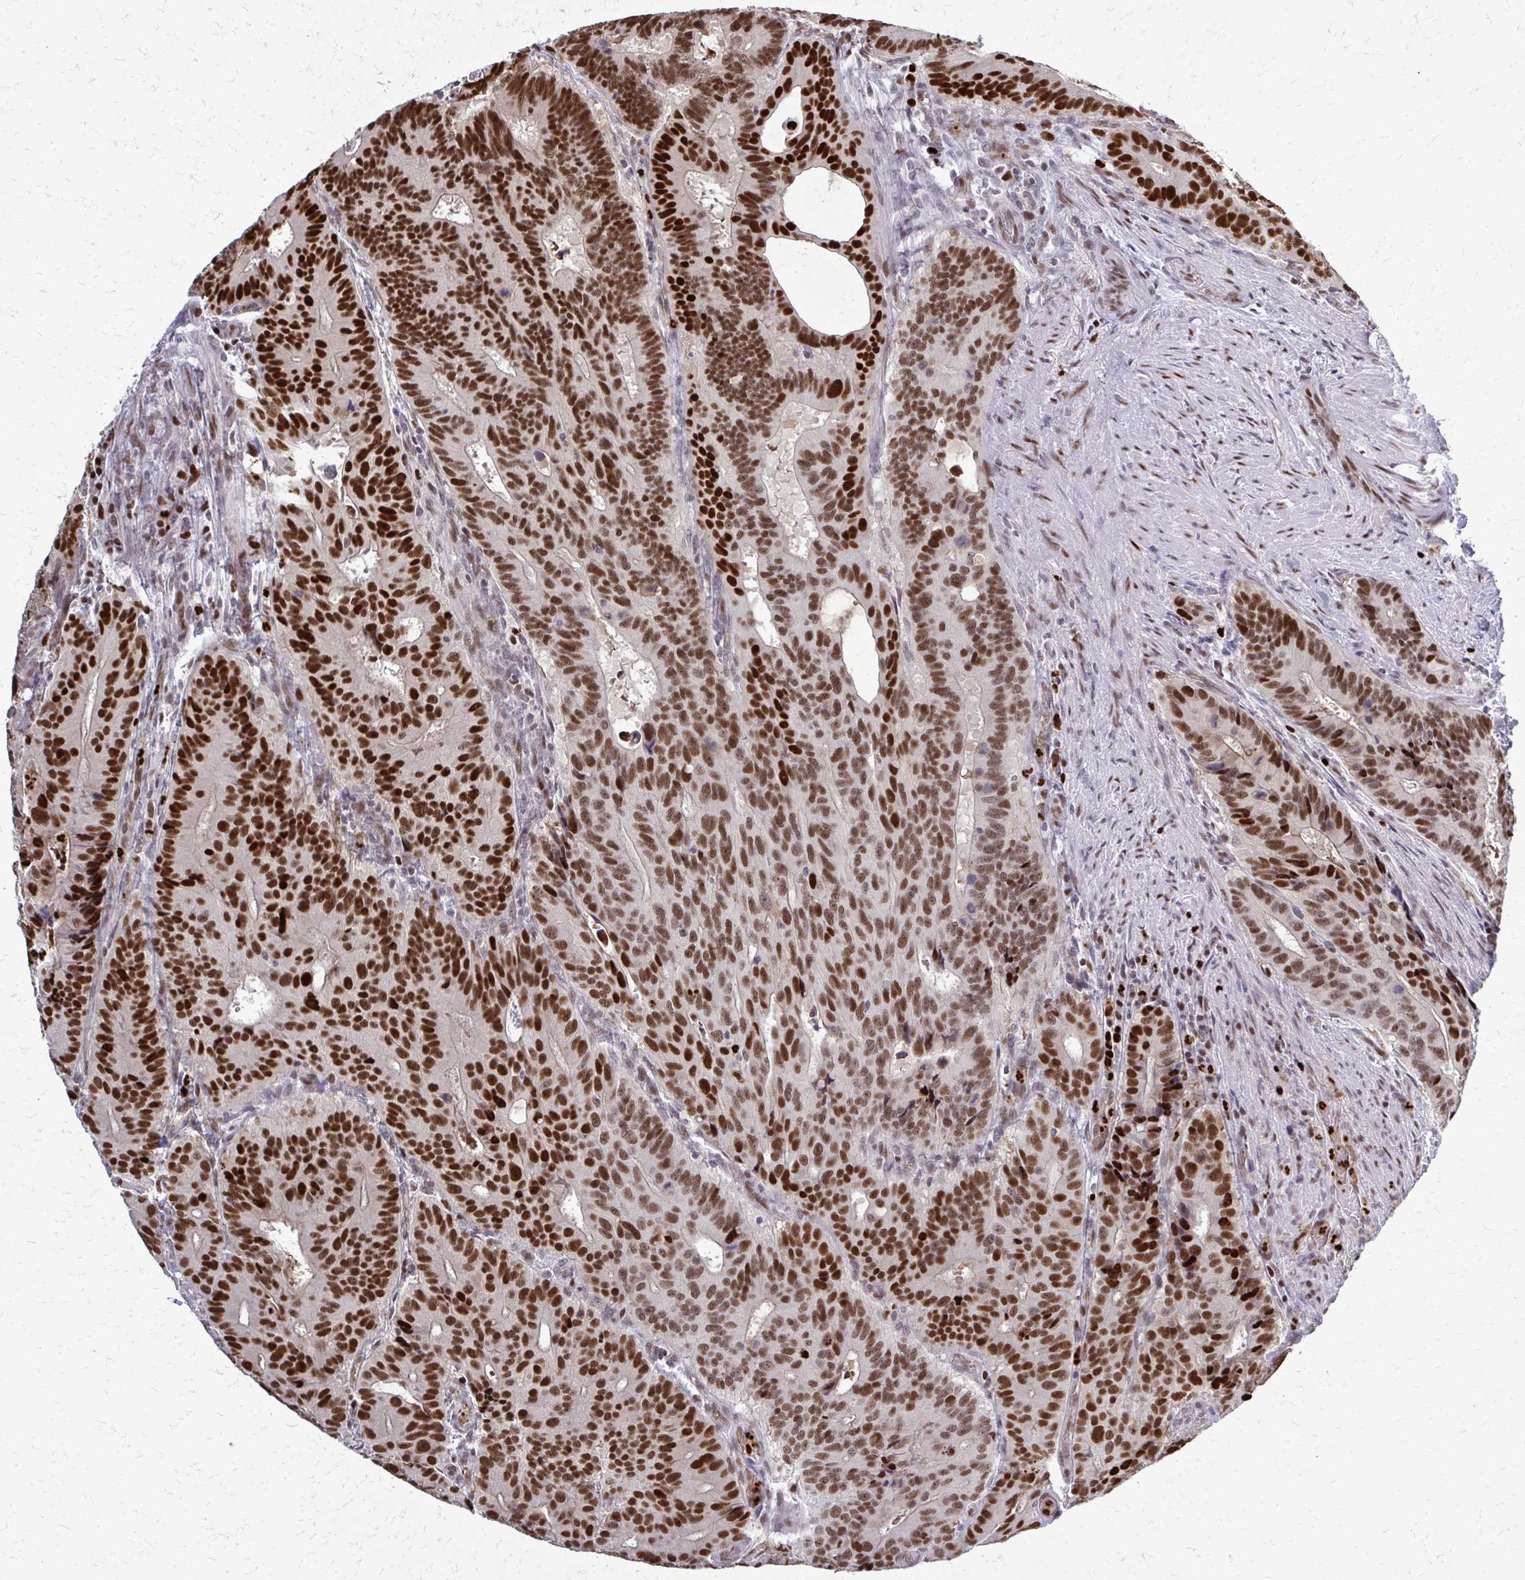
{"staining": {"intensity": "strong", "quantity": ">75%", "location": "nuclear"}, "tissue": "colorectal cancer", "cell_type": "Tumor cells", "image_type": "cancer", "snomed": [{"axis": "morphology", "description": "Adenocarcinoma, NOS"}, {"axis": "topography", "description": "Colon"}], "caption": "Colorectal cancer stained with DAB (3,3'-diaminobenzidine) immunohistochemistry (IHC) exhibits high levels of strong nuclear staining in approximately >75% of tumor cells.", "gene": "ZNF559", "patient": {"sex": "male", "age": 62}}